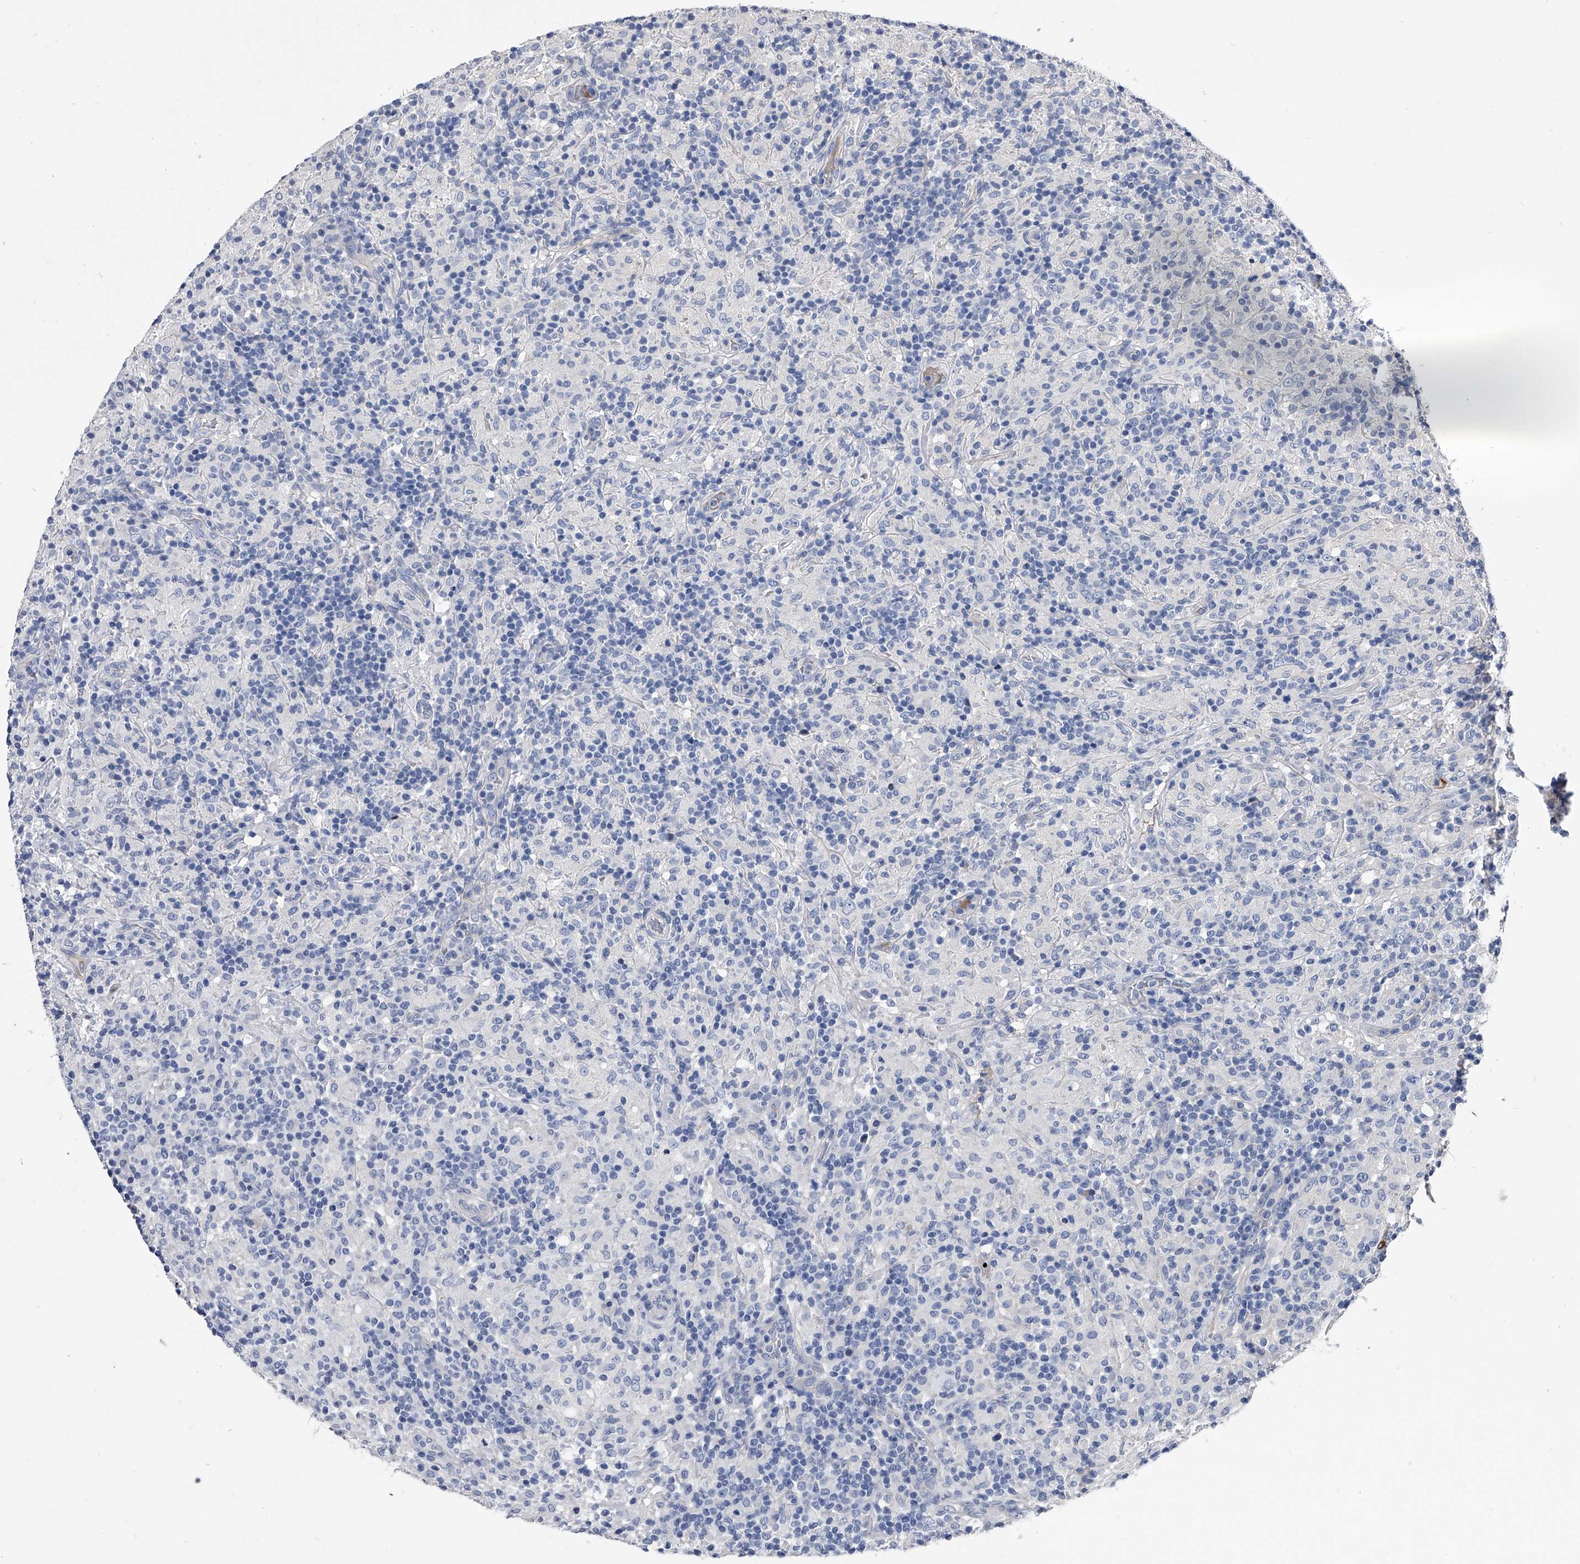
{"staining": {"intensity": "negative", "quantity": "none", "location": "none"}, "tissue": "lymphoma", "cell_type": "Tumor cells", "image_type": "cancer", "snomed": [{"axis": "morphology", "description": "Hodgkin's disease, NOS"}, {"axis": "topography", "description": "Lymph node"}], "caption": "Hodgkin's disease was stained to show a protein in brown. There is no significant staining in tumor cells. (Immunohistochemistry (ihc), brightfield microscopy, high magnification).", "gene": "EFCAB7", "patient": {"sex": "male", "age": 70}}